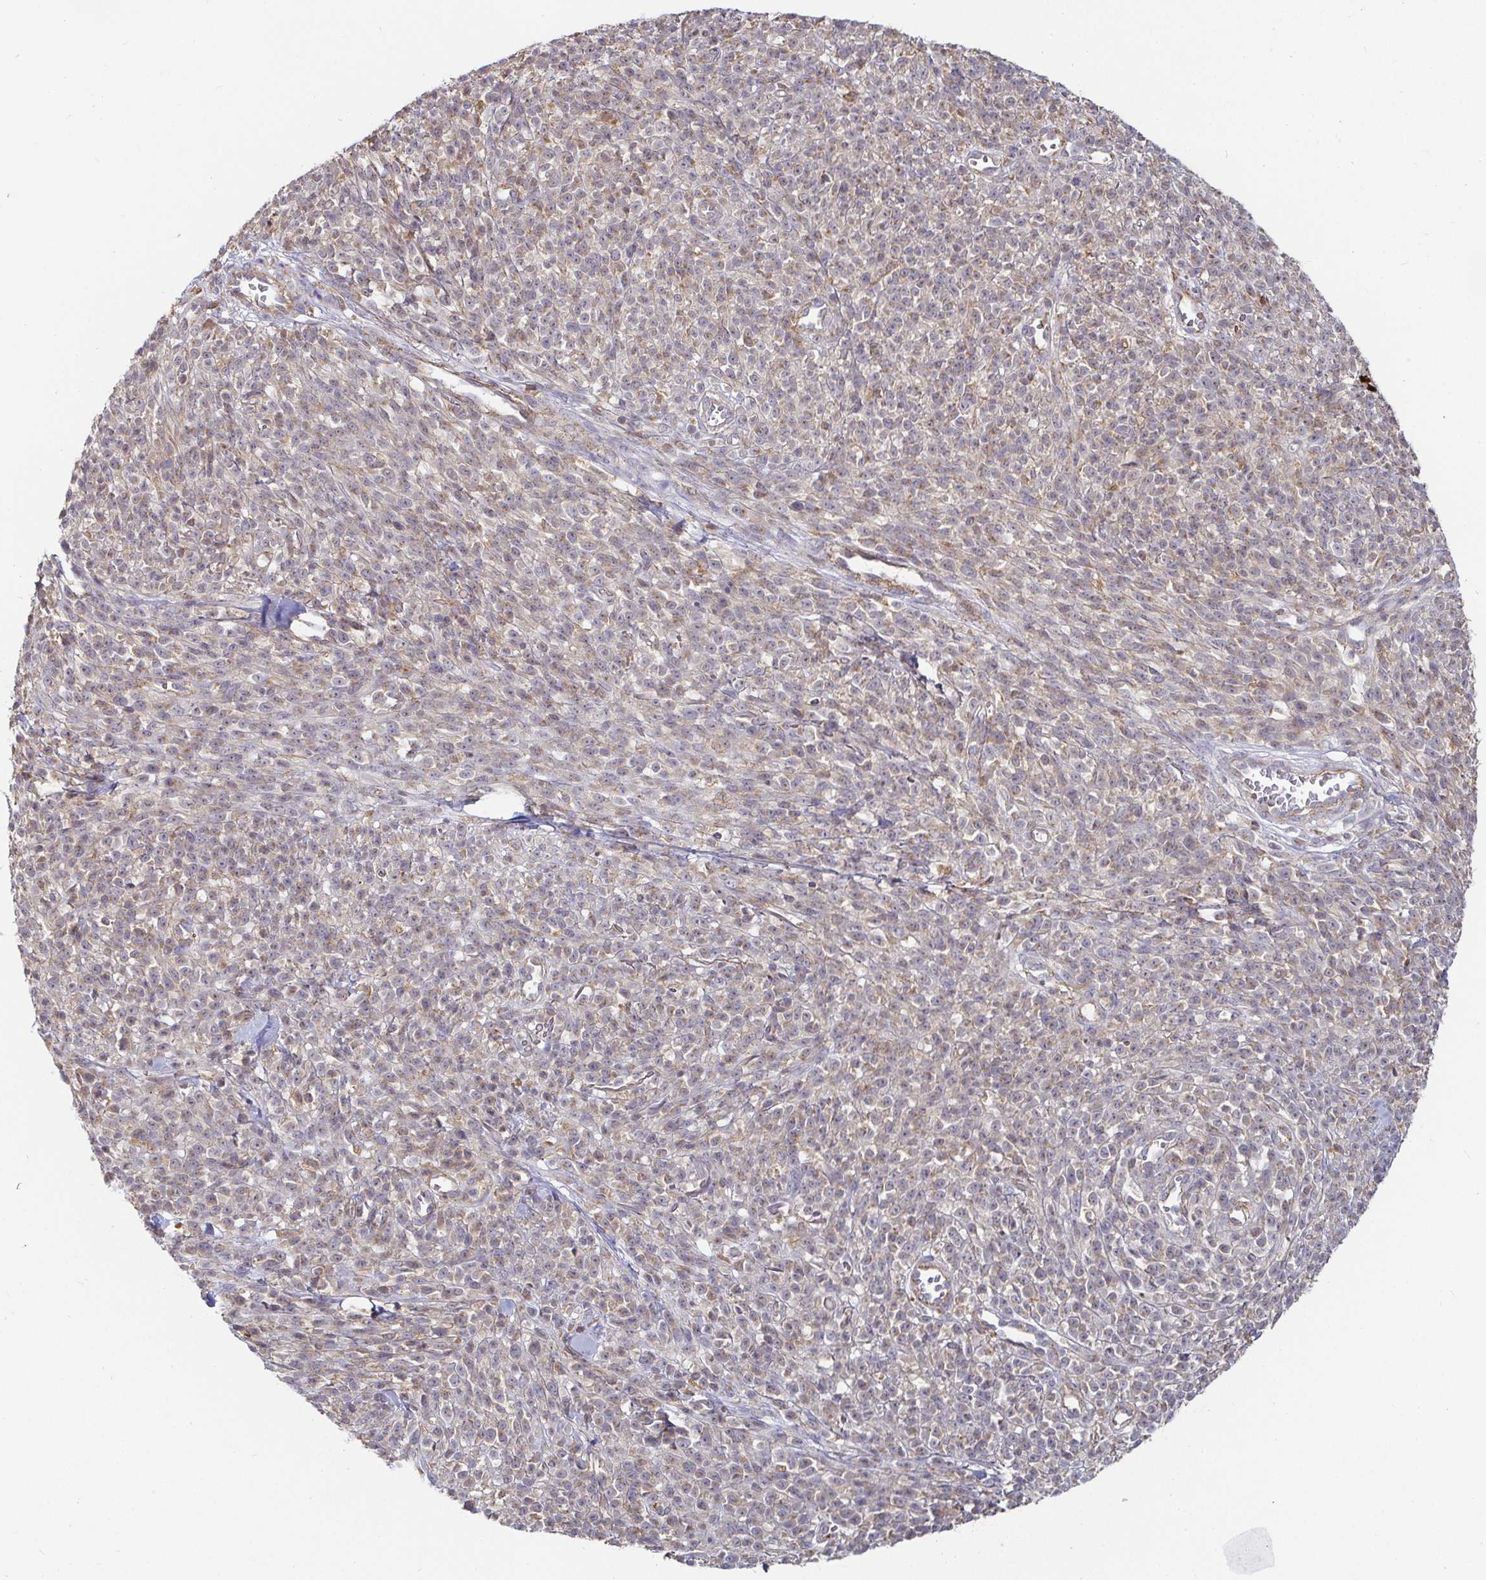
{"staining": {"intensity": "negative", "quantity": "none", "location": "none"}, "tissue": "melanoma", "cell_type": "Tumor cells", "image_type": "cancer", "snomed": [{"axis": "morphology", "description": "Malignant melanoma, NOS"}, {"axis": "topography", "description": "Skin"}, {"axis": "topography", "description": "Skin of trunk"}], "caption": "High magnification brightfield microscopy of malignant melanoma stained with DAB (3,3'-diaminobenzidine) (brown) and counterstained with hematoxylin (blue): tumor cells show no significant positivity.", "gene": "CDH18", "patient": {"sex": "male", "age": 74}}